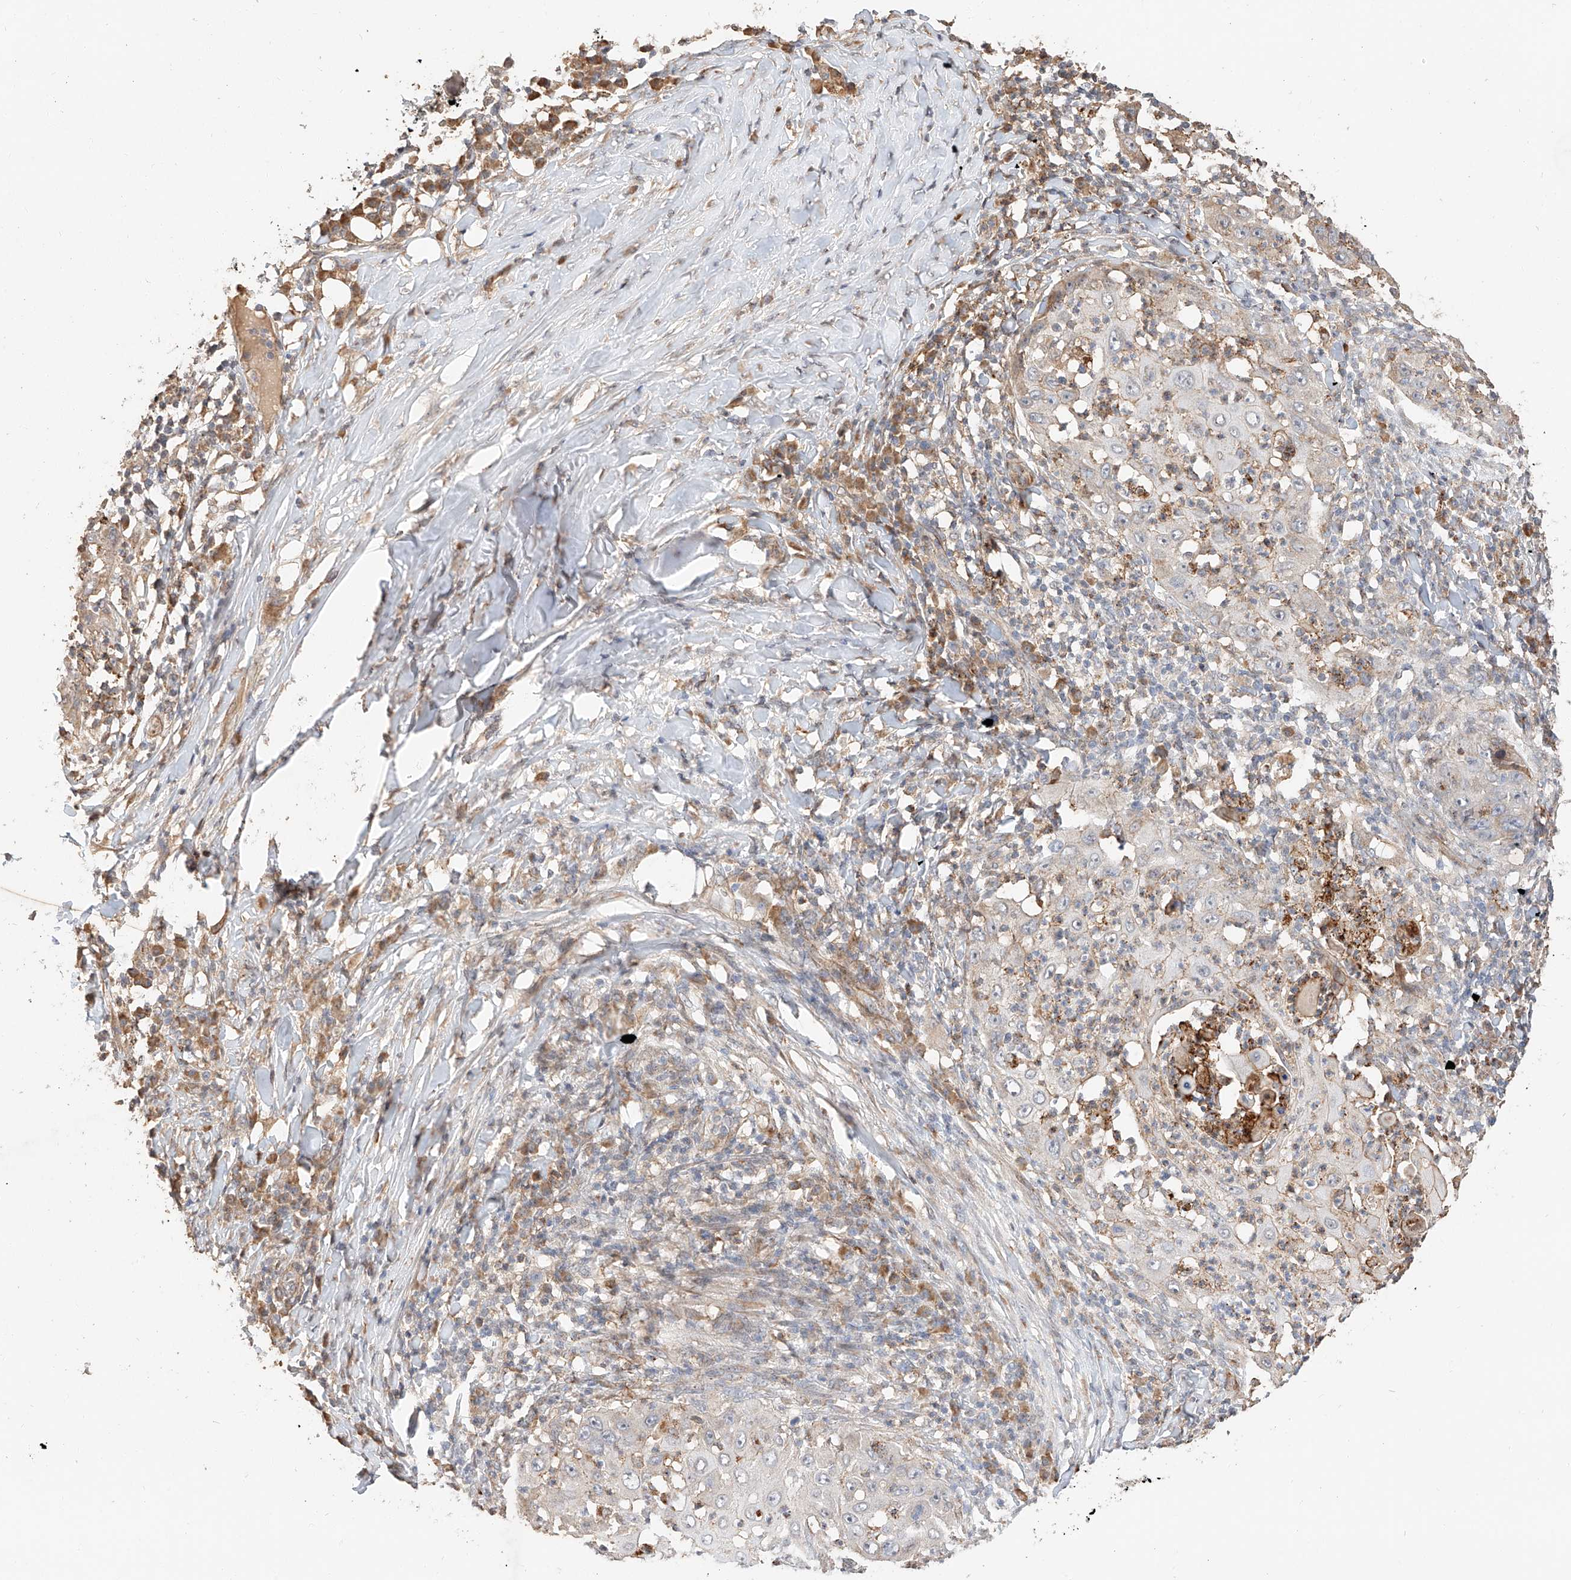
{"staining": {"intensity": "negative", "quantity": "none", "location": "none"}, "tissue": "skin cancer", "cell_type": "Tumor cells", "image_type": "cancer", "snomed": [{"axis": "morphology", "description": "Squamous cell carcinoma, NOS"}, {"axis": "topography", "description": "Skin"}], "caption": "There is no significant positivity in tumor cells of skin cancer (squamous cell carcinoma).", "gene": "SUSD6", "patient": {"sex": "female", "age": 44}}